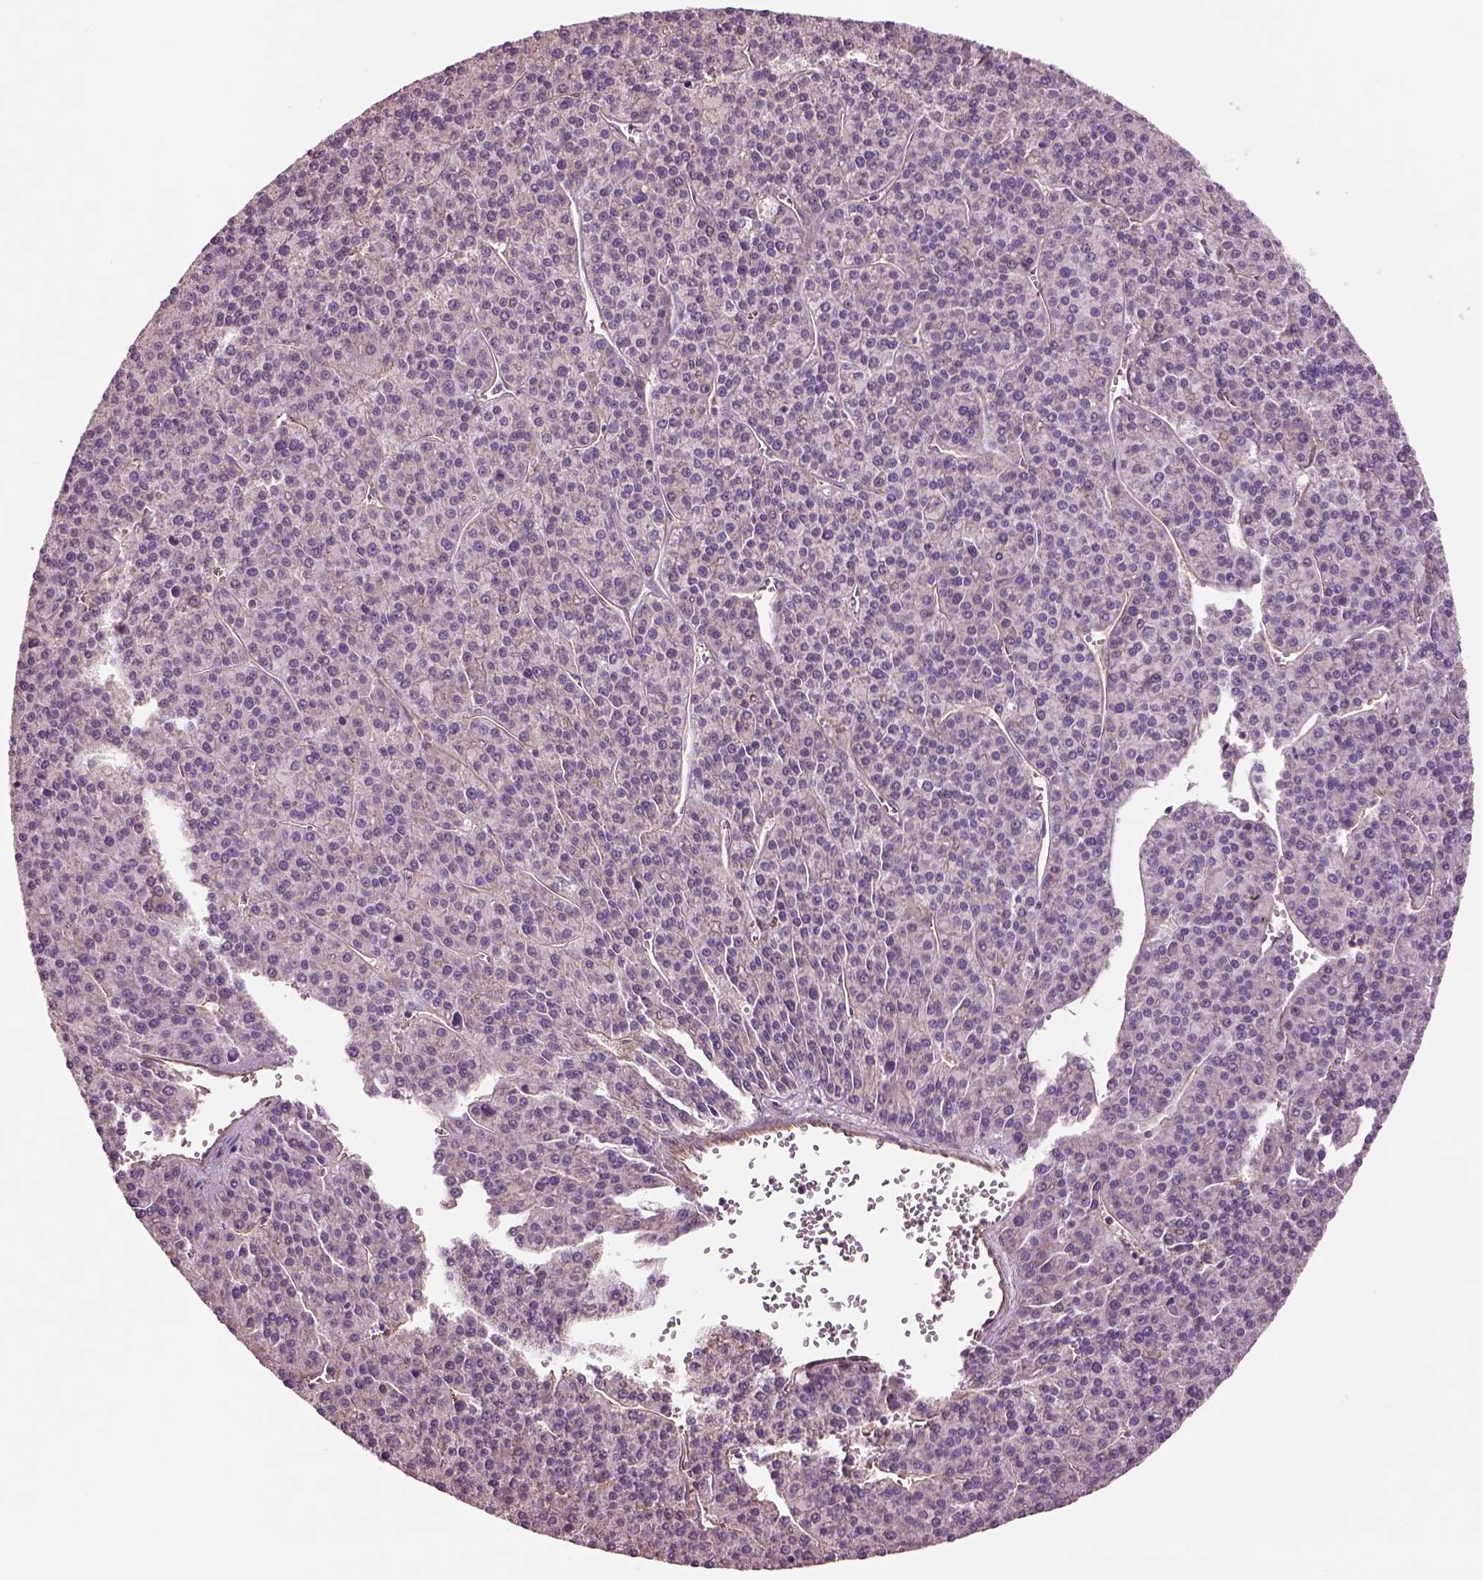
{"staining": {"intensity": "negative", "quantity": "none", "location": "none"}, "tissue": "liver cancer", "cell_type": "Tumor cells", "image_type": "cancer", "snomed": [{"axis": "morphology", "description": "Carcinoma, Hepatocellular, NOS"}, {"axis": "topography", "description": "Liver"}], "caption": "This is an immunohistochemistry photomicrograph of liver hepatocellular carcinoma. There is no expression in tumor cells.", "gene": "HTR1B", "patient": {"sex": "female", "age": 58}}